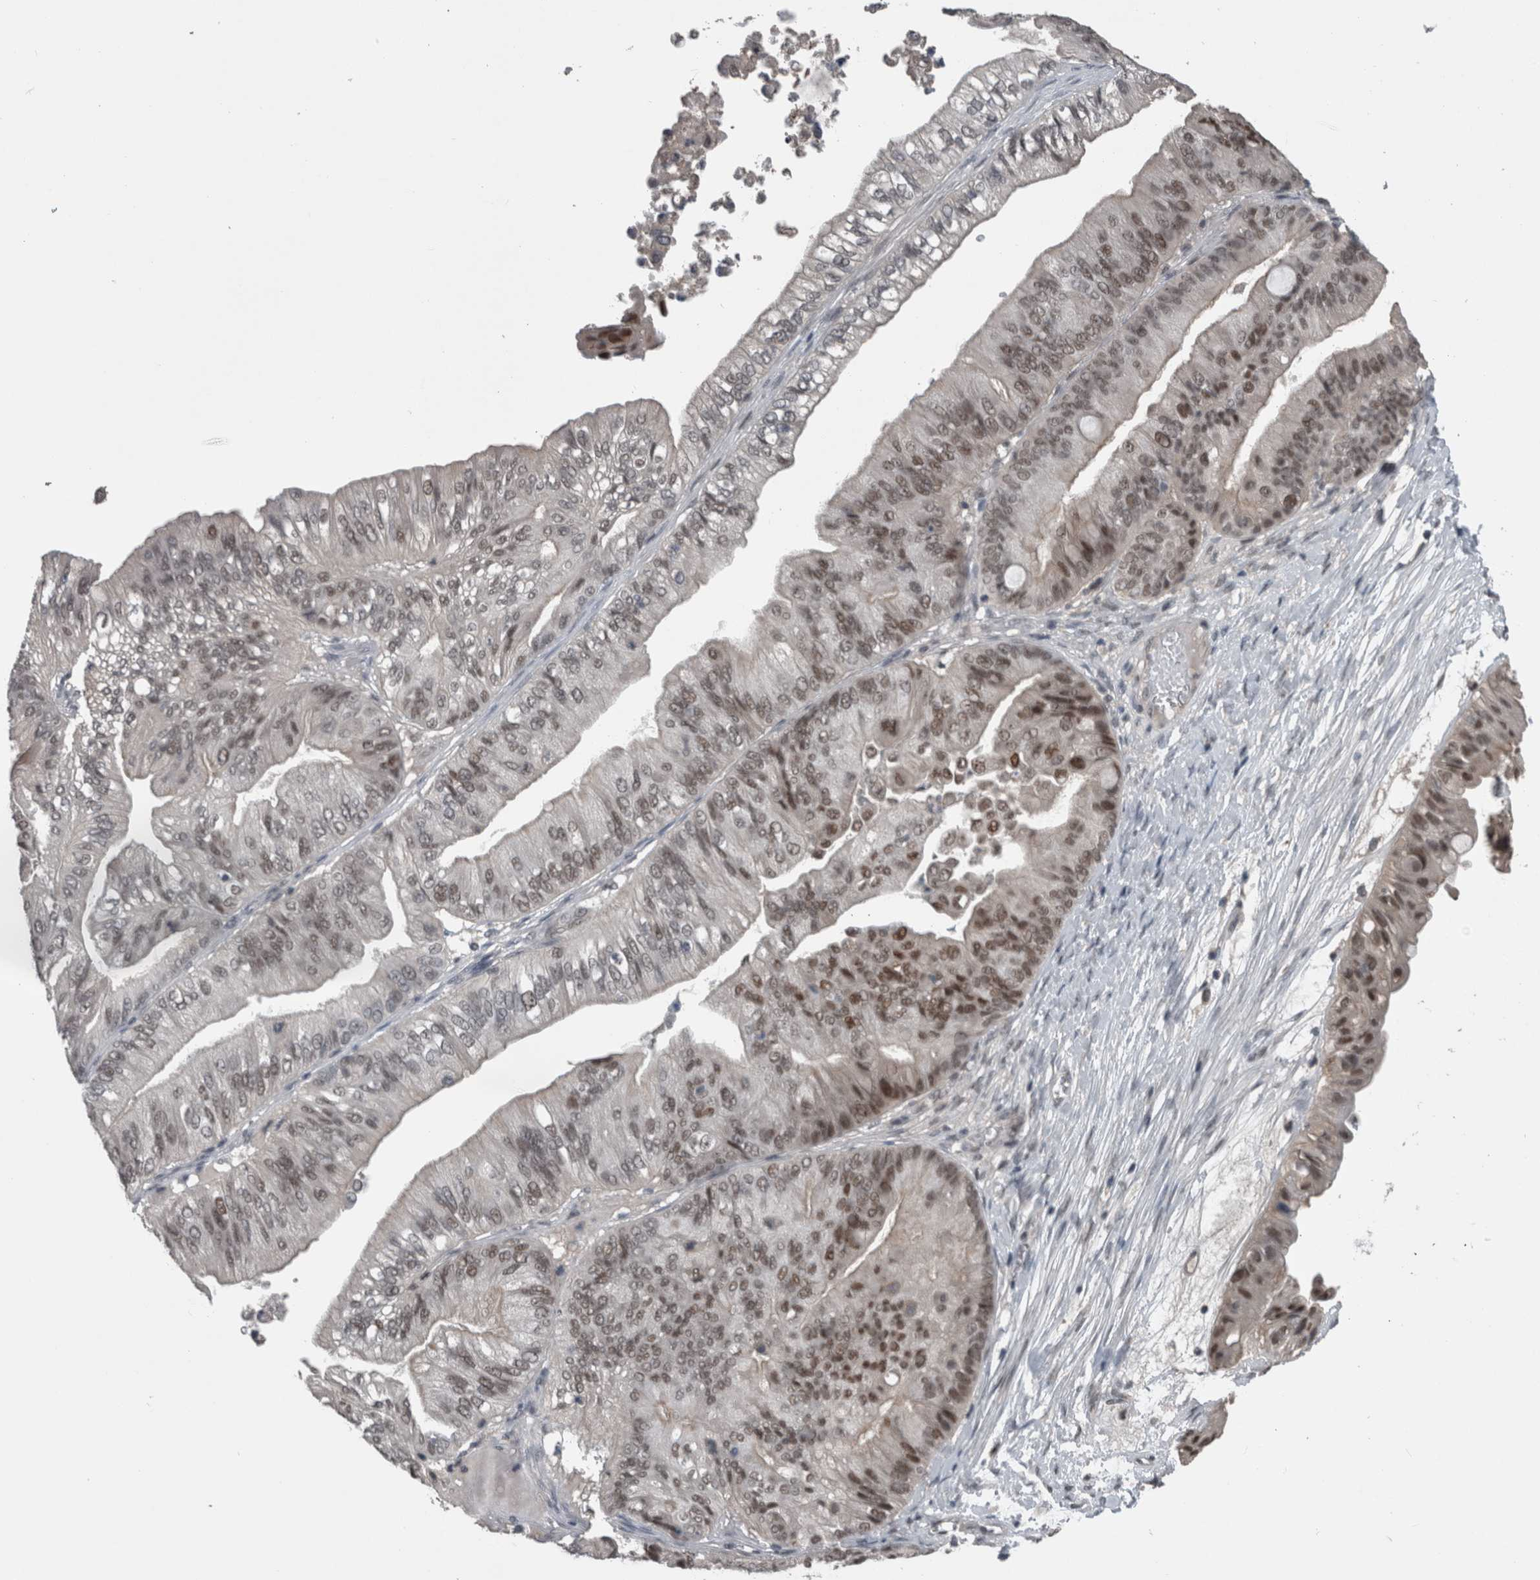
{"staining": {"intensity": "moderate", "quantity": "25%-75%", "location": "nuclear"}, "tissue": "ovarian cancer", "cell_type": "Tumor cells", "image_type": "cancer", "snomed": [{"axis": "morphology", "description": "Cystadenocarcinoma, mucinous, NOS"}, {"axis": "topography", "description": "Ovary"}], "caption": "Tumor cells show moderate nuclear expression in about 25%-75% of cells in mucinous cystadenocarcinoma (ovarian). The staining was performed using DAB to visualize the protein expression in brown, while the nuclei were stained in blue with hematoxylin (Magnification: 20x).", "gene": "ZBTB21", "patient": {"sex": "female", "age": 61}}